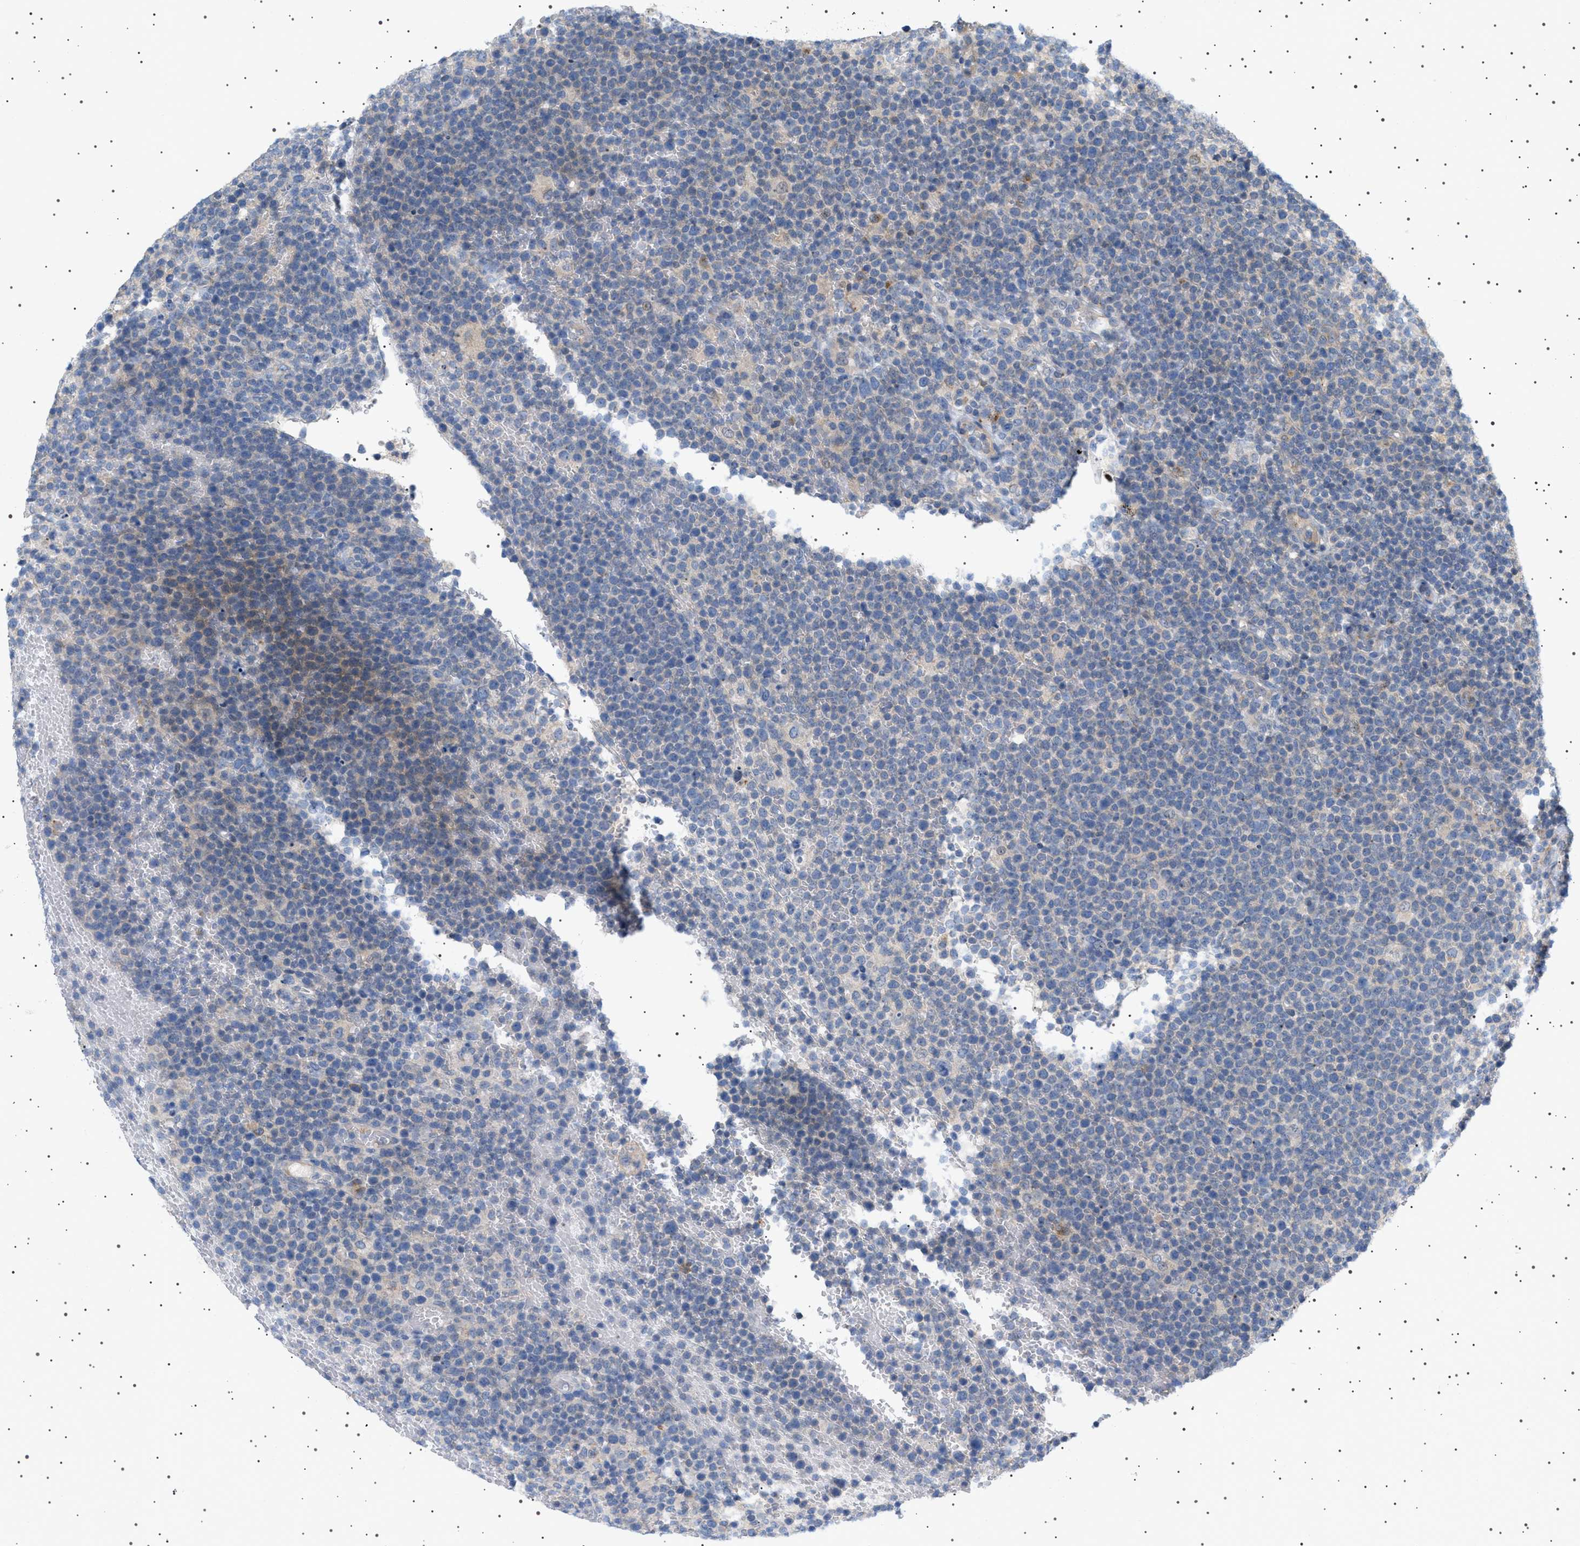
{"staining": {"intensity": "negative", "quantity": "none", "location": "none"}, "tissue": "lymphoma", "cell_type": "Tumor cells", "image_type": "cancer", "snomed": [{"axis": "morphology", "description": "Malignant lymphoma, non-Hodgkin's type, High grade"}, {"axis": "topography", "description": "Lymph node"}], "caption": "Immunohistochemistry histopathology image of neoplastic tissue: lymphoma stained with DAB displays no significant protein positivity in tumor cells.", "gene": "ADCY10", "patient": {"sex": "male", "age": 61}}